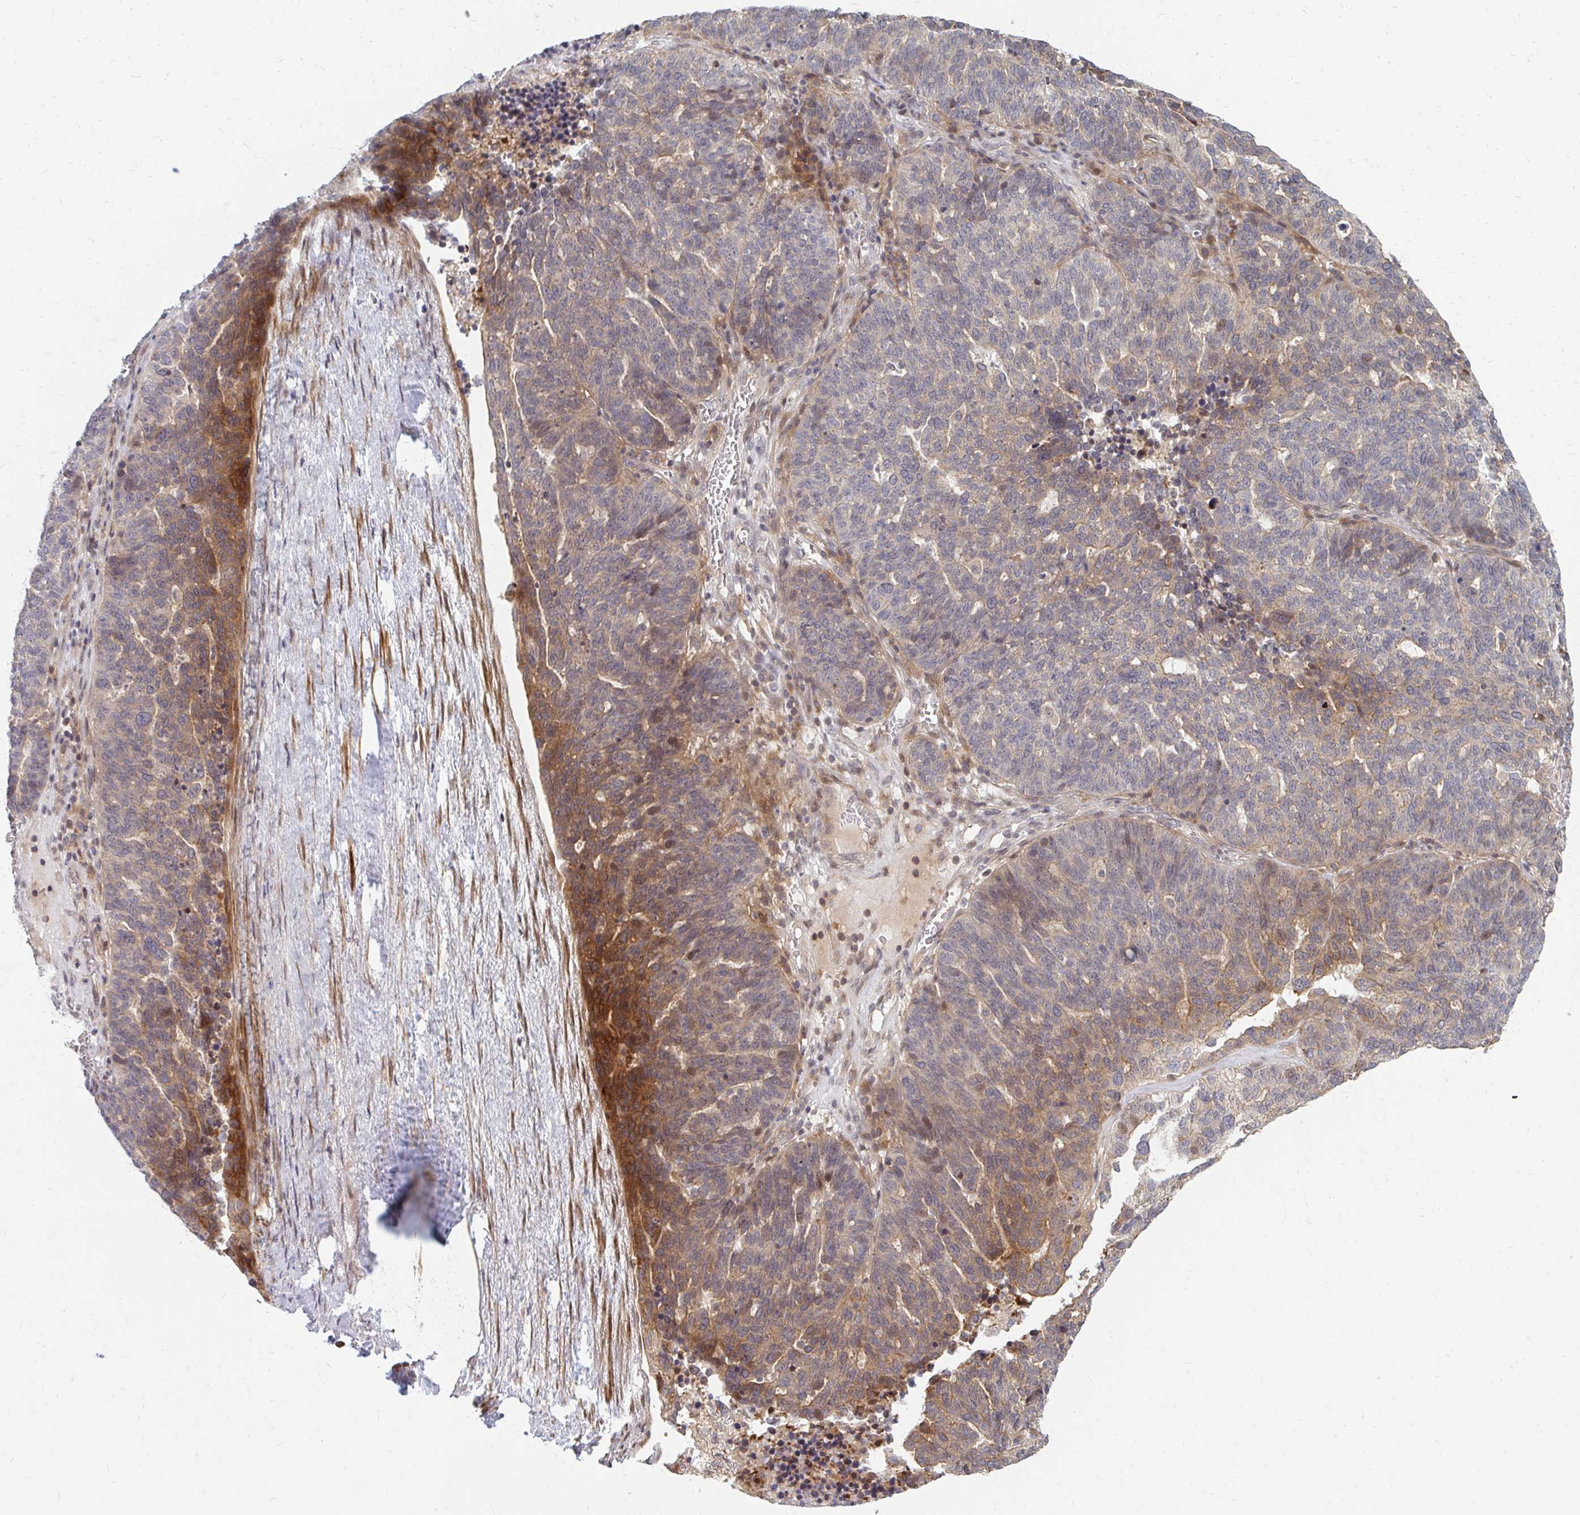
{"staining": {"intensity": "weak", "quantity": "25%-75%", "location": "cytoplasmic/membranous"}, "tissue": "ovarian cancer", "cell_type": "Tumor cells", "image_type": "cancer", "snomed": [{"axis": "morphology", "description": "Cystadenocarcinoma, serous, NOS"}, {"axis": "topography", "description": "Ovary"}], "caption": "Immunohistochemical staining of human ovarian cancer (serous cystadenocarcinoma) shows low levels of weak cytoplasmic/membranous protein staining in approximately 25%-75% of tumor cells.", "gene": "ZNF285", "patient": {"sex": "female", "age": 59}}